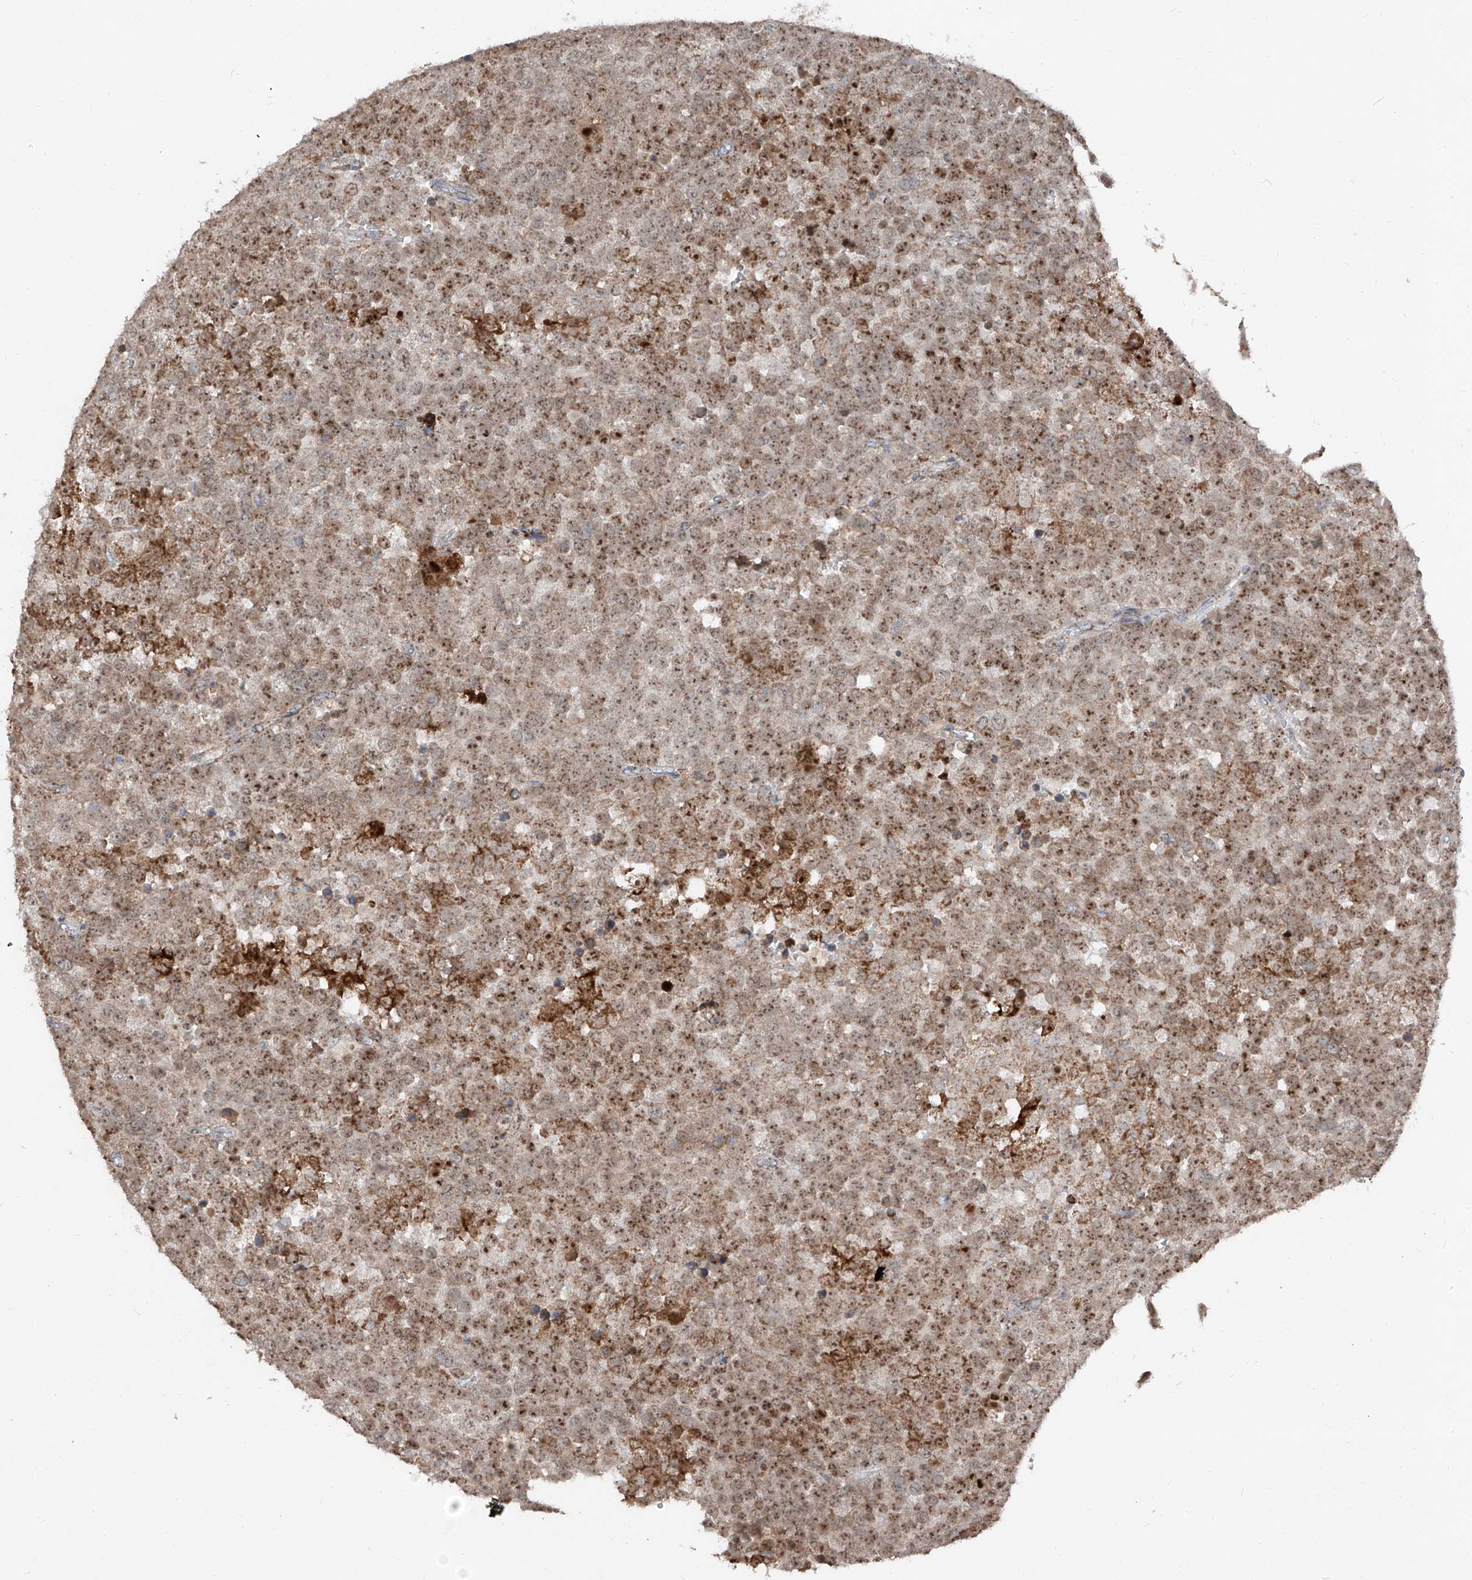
{"staining": {"intensity": "moderate", "quantity": ">75%", "location": "cytoplasmic/membranous,nuclear"}, "tissue": "testis cancer", "cell_type": "Tumor cells", "image_type": "cancer", "snomed": [{"axis": "morphology", "description": "Seminoma, NOS"}, {"axis": "topography", "description": "Testis"}], "caption": "A medium amount of moderate cytoplasmic/membranous and nuclear expression is appreciated in about >75% of tumor cells in testis cancer tissue.", "gene": "NDUFB3", "patient": {"sex": "male", "age": 71}}